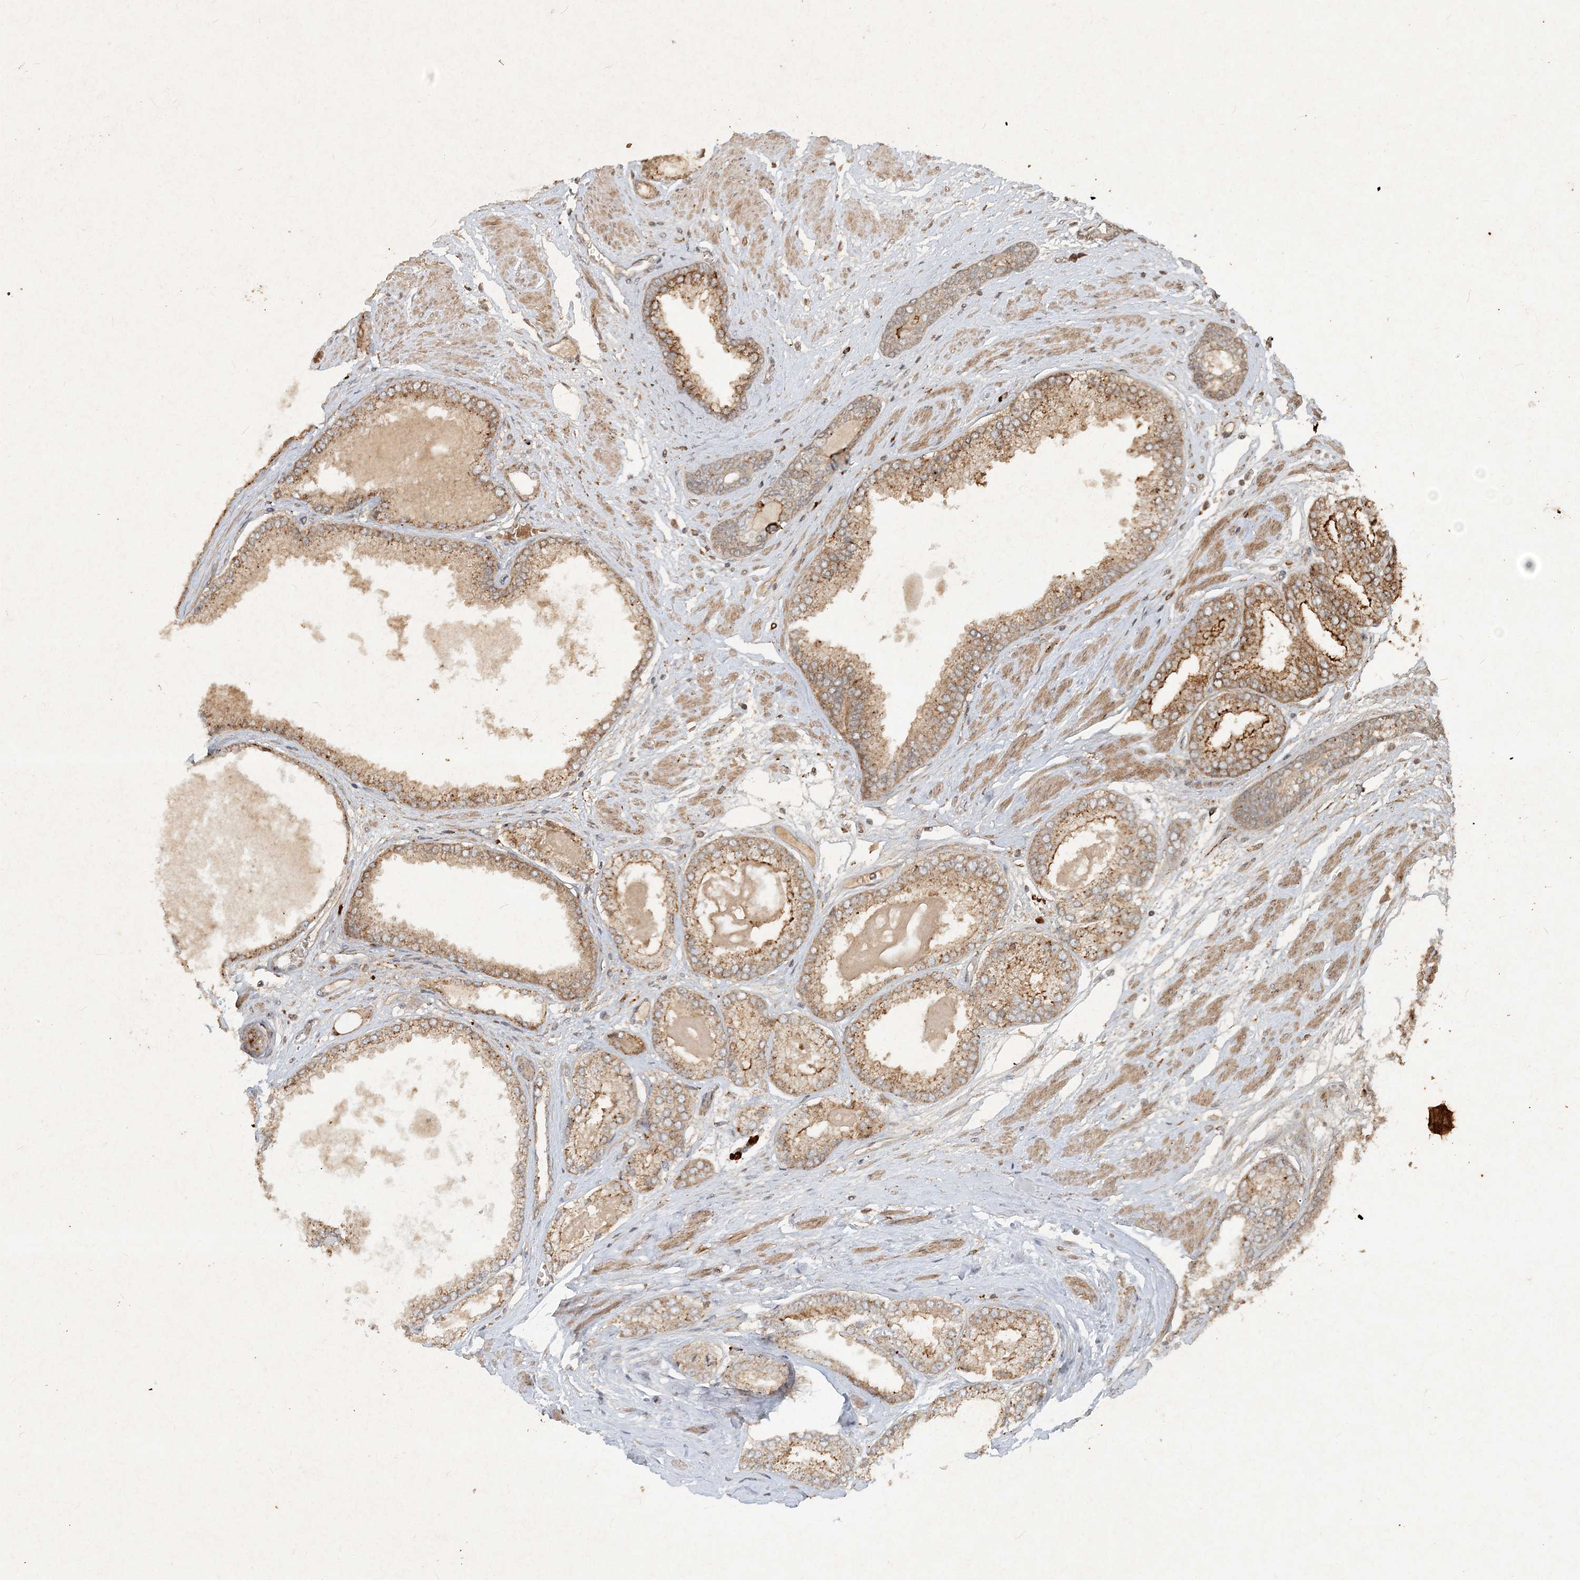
{"staining": {"intensity": "moderate", "quantity": ">75%", "location": "cytoplasmic/membranous"}, "tissue": "prostate cancer", "cell_type": "Tumor cells", "image_type": "cancer", "snomed": [{"axis": "morphology", "description": "Adenocarcinoma, High grade"}, {"axis": "topography", "description": "Prostate"}], "caption": "Immunohistochemical staining of human prostate cancer exhibits moderate cytoplasmic/membranous protein expression in about >75% of tumor cells.", "gene": "NARS1", "patient": {"sex": "male", "age": 59}}